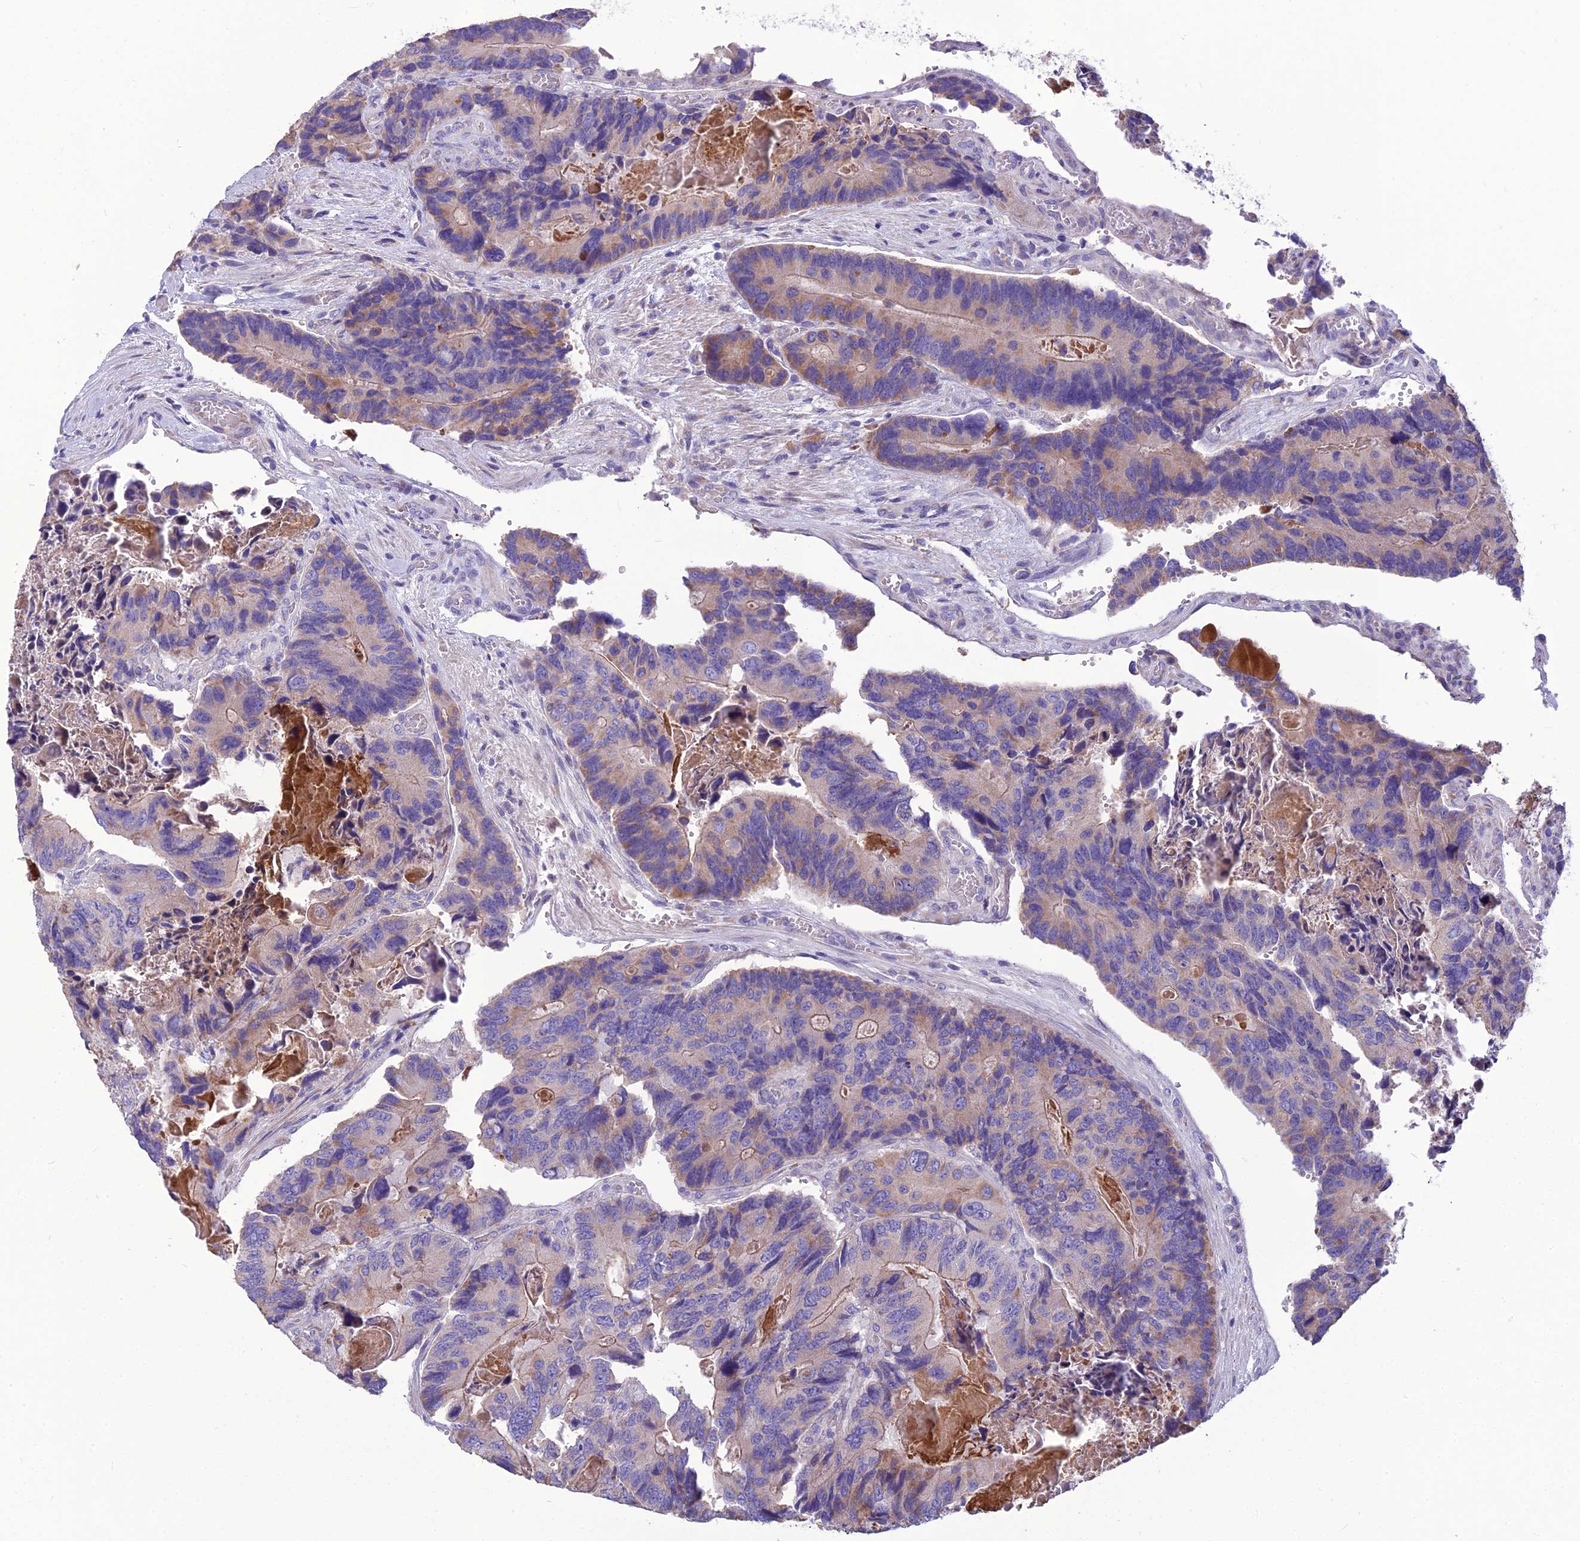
{"staining": {"intensity": "moderate", "quantity": "25%-75%", "location": "cytoplasmic/membranous"}, "tissue": "colorectal cancer", "cell_type": "Tumor cells", "image_type": "cancer", "snomed": [{"axis": "morphology", "description": "Adenocarcinoma, NOS"}, {"axis": "topography", "description": "Colon"}], "caption": "Protein staining displays moderate cytoplasmic/membranous positivity in approximately 25%-75% of tumor cells in colorectal cancer (adenocarcinoma).", "gene": "BHMT2", "patient": {"sex": "male", "age": 84}}